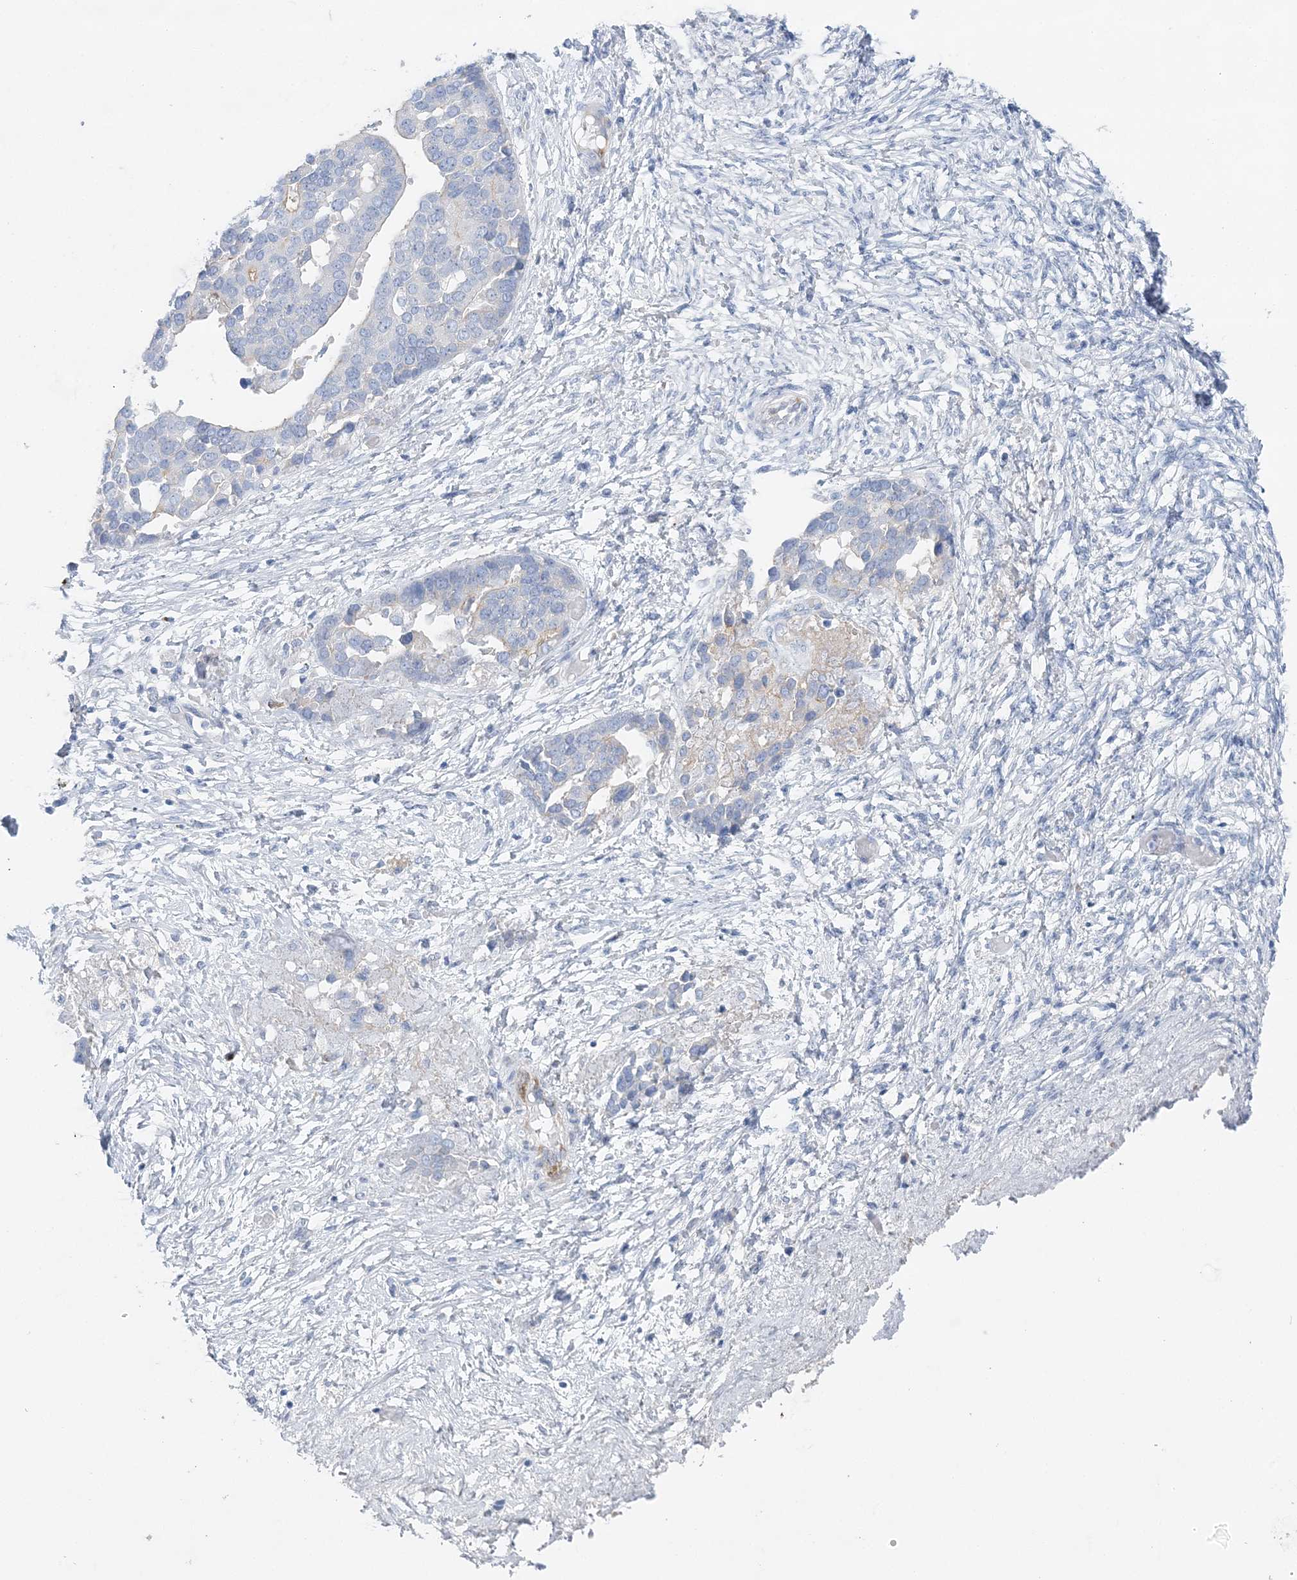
{"staining": {"intensity": "negative", "quantity": "none", "location": "none"}, "tissue": "ovarian cancer", "cell_type": "Tumor cells", "image_type": "cancer", "snomed": [{"axis": "morphology", "description": "Cystadenocarcinoma, serous, NOS"}, {"axis": "topography", "description": "Ovary"}], "caption": "This is an immunohistochemistry histopathology image of ovarian cancer. There is no positivity in tumor cells.", "gene": "SLC5A6", "patient": {"sex": "female", "age": 44}}